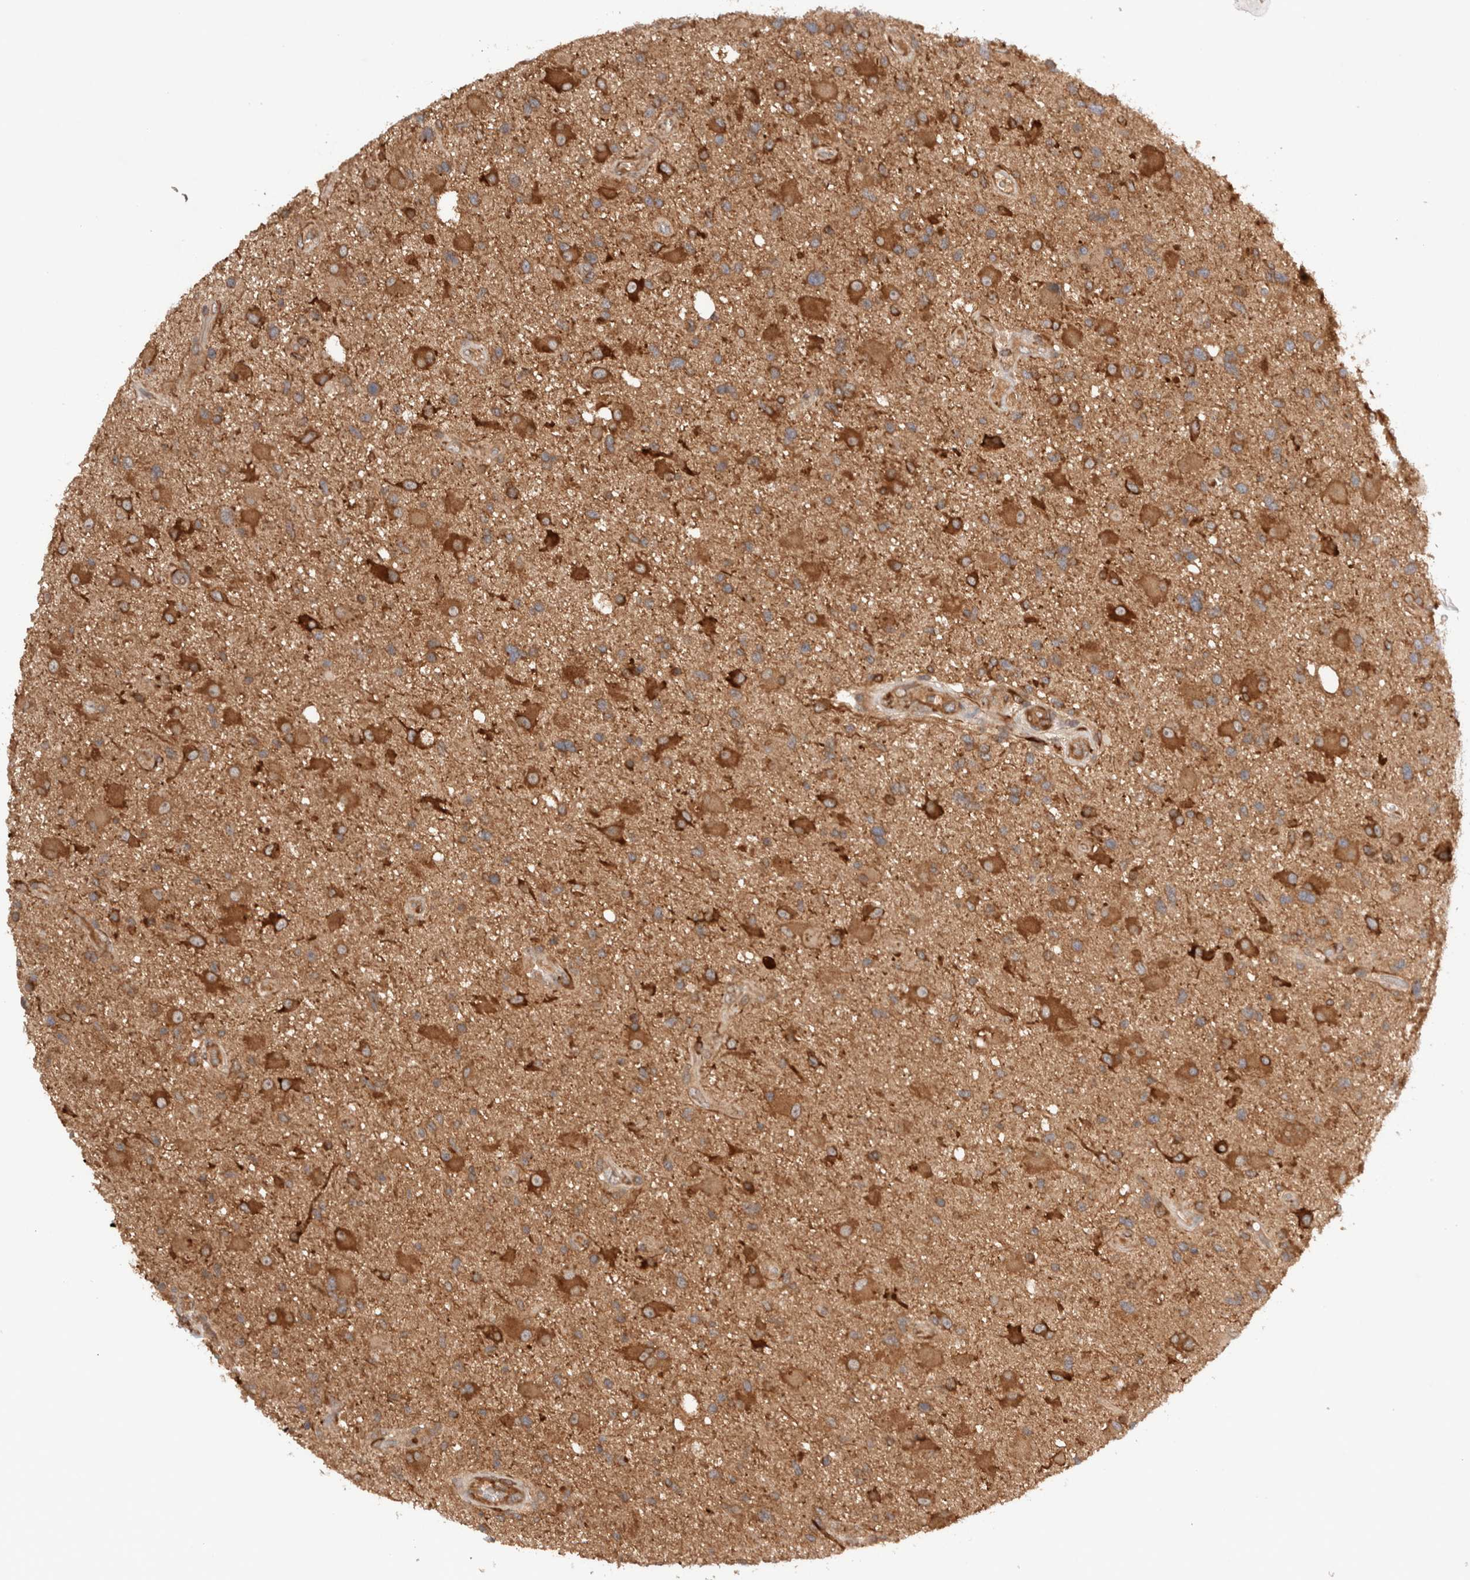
{"staining": {"intensity": "moderate", "quantity": ">75%", "location": "cytoplasmic/membranous"}, "tissue": "glioma", "cell_type": "Tumor cells", "image_type": "cancer", "snomed": [{"axis": "morphology", "description": "Glioma, malignant, High grade"}, {"axis": "topography", "description": "Brain"}], "caption": "Malignant glioma (high-grade) was stained to show a protein in brown. There is medium levels of moderate cytoplasmic/membranous positivity in about >75% of tumor cells. The staining is performed using DAB (3,3'-diaminobenzidine) brown chromogen to label protein expression. The nuclei are counter-stained blue using hematoxylin.", "gene": "KLHL20", "patient": {"sex": "male", "age": 33}}